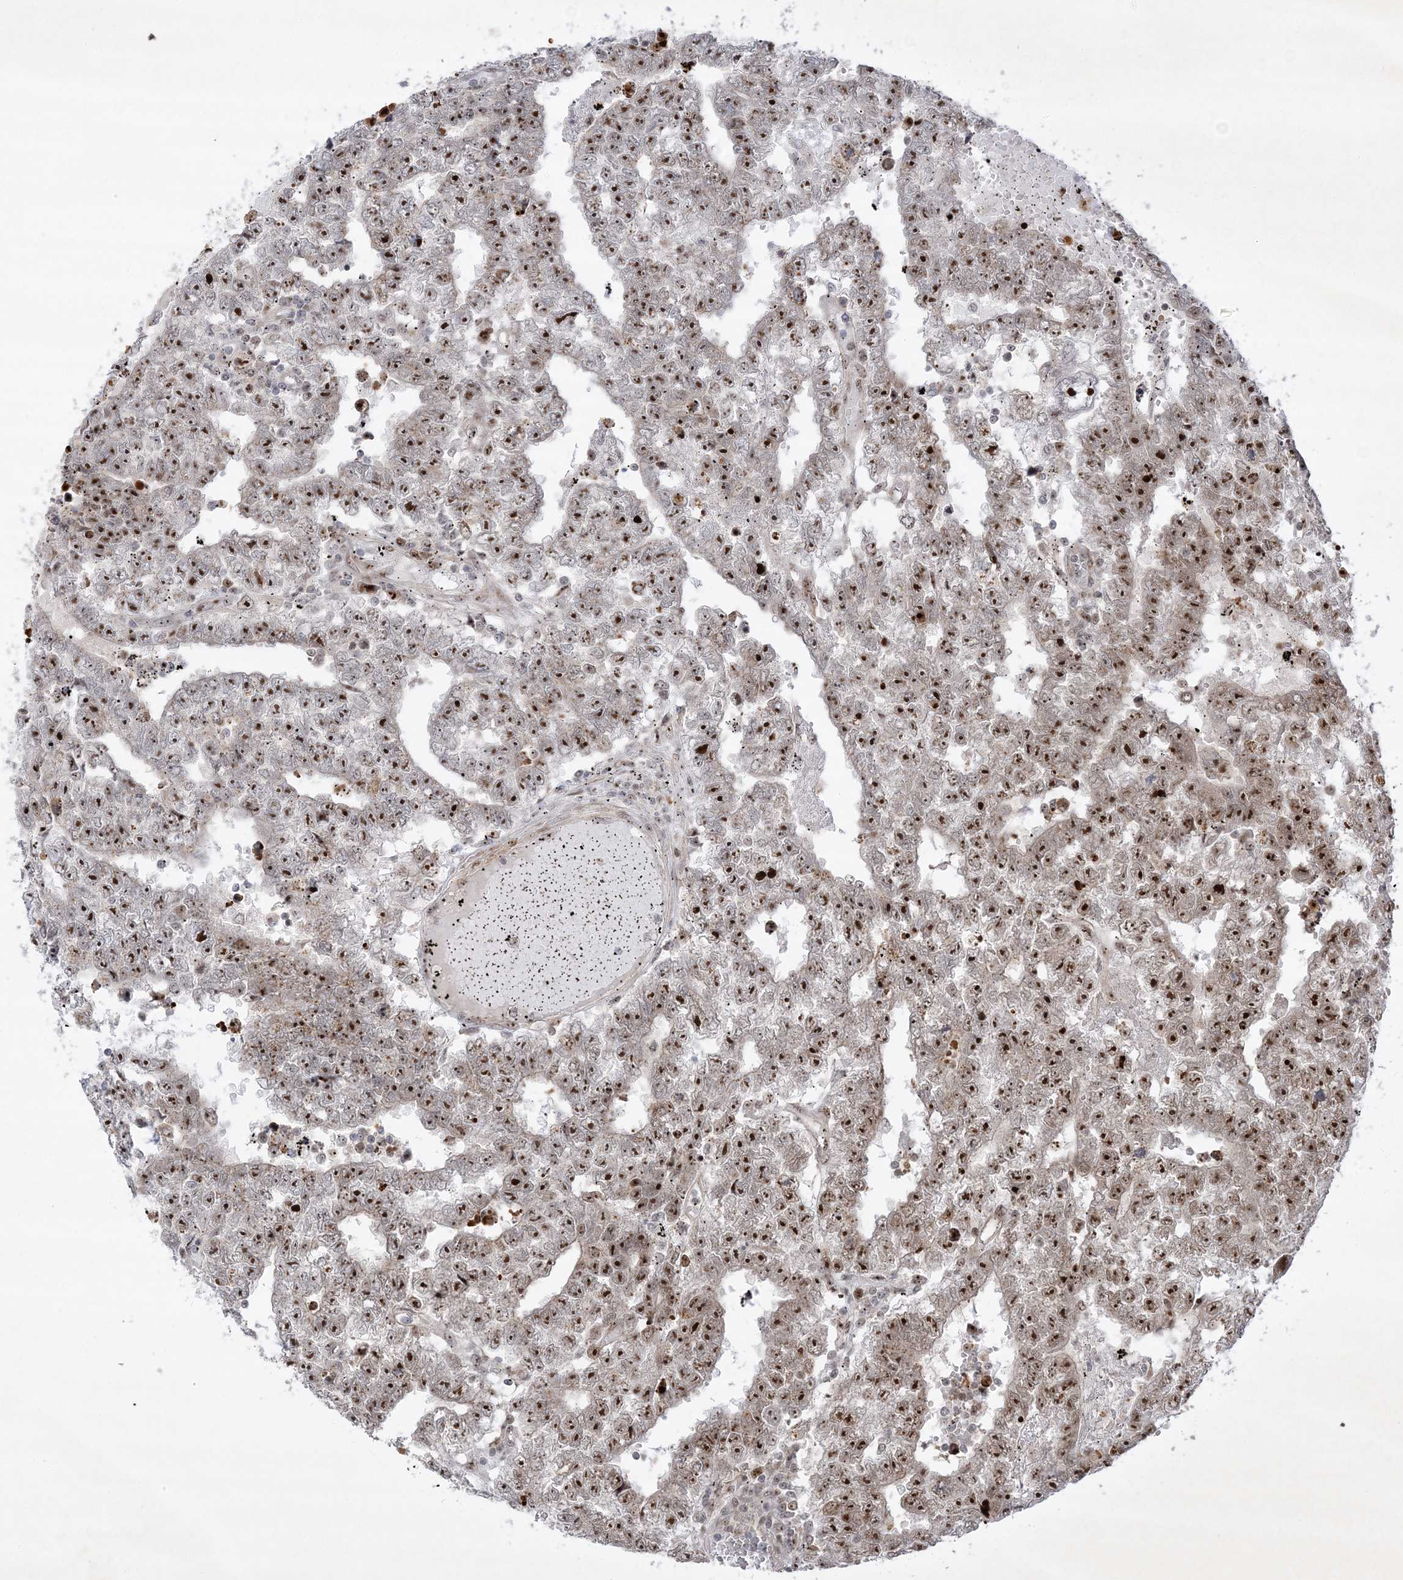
{"staining": {"intensity": "strong", "quantity": ">75%", "location": "nuclear"}, "tissue": "testis cancer", "cell_type": "Tumor cells", "image_type": "cancer", "snomed": [{"axis": "morphology", "description": "Carcinoma, Embryonal, NOS"}, {"axis": "topography", "description": "Testis"}], "caption": "Human embryonal carcinoma (testis) stained with a protein marker shows strong staining in tumor cells.", "gene": "NPM3", "patient": {"sex": "male", "age": 25}}